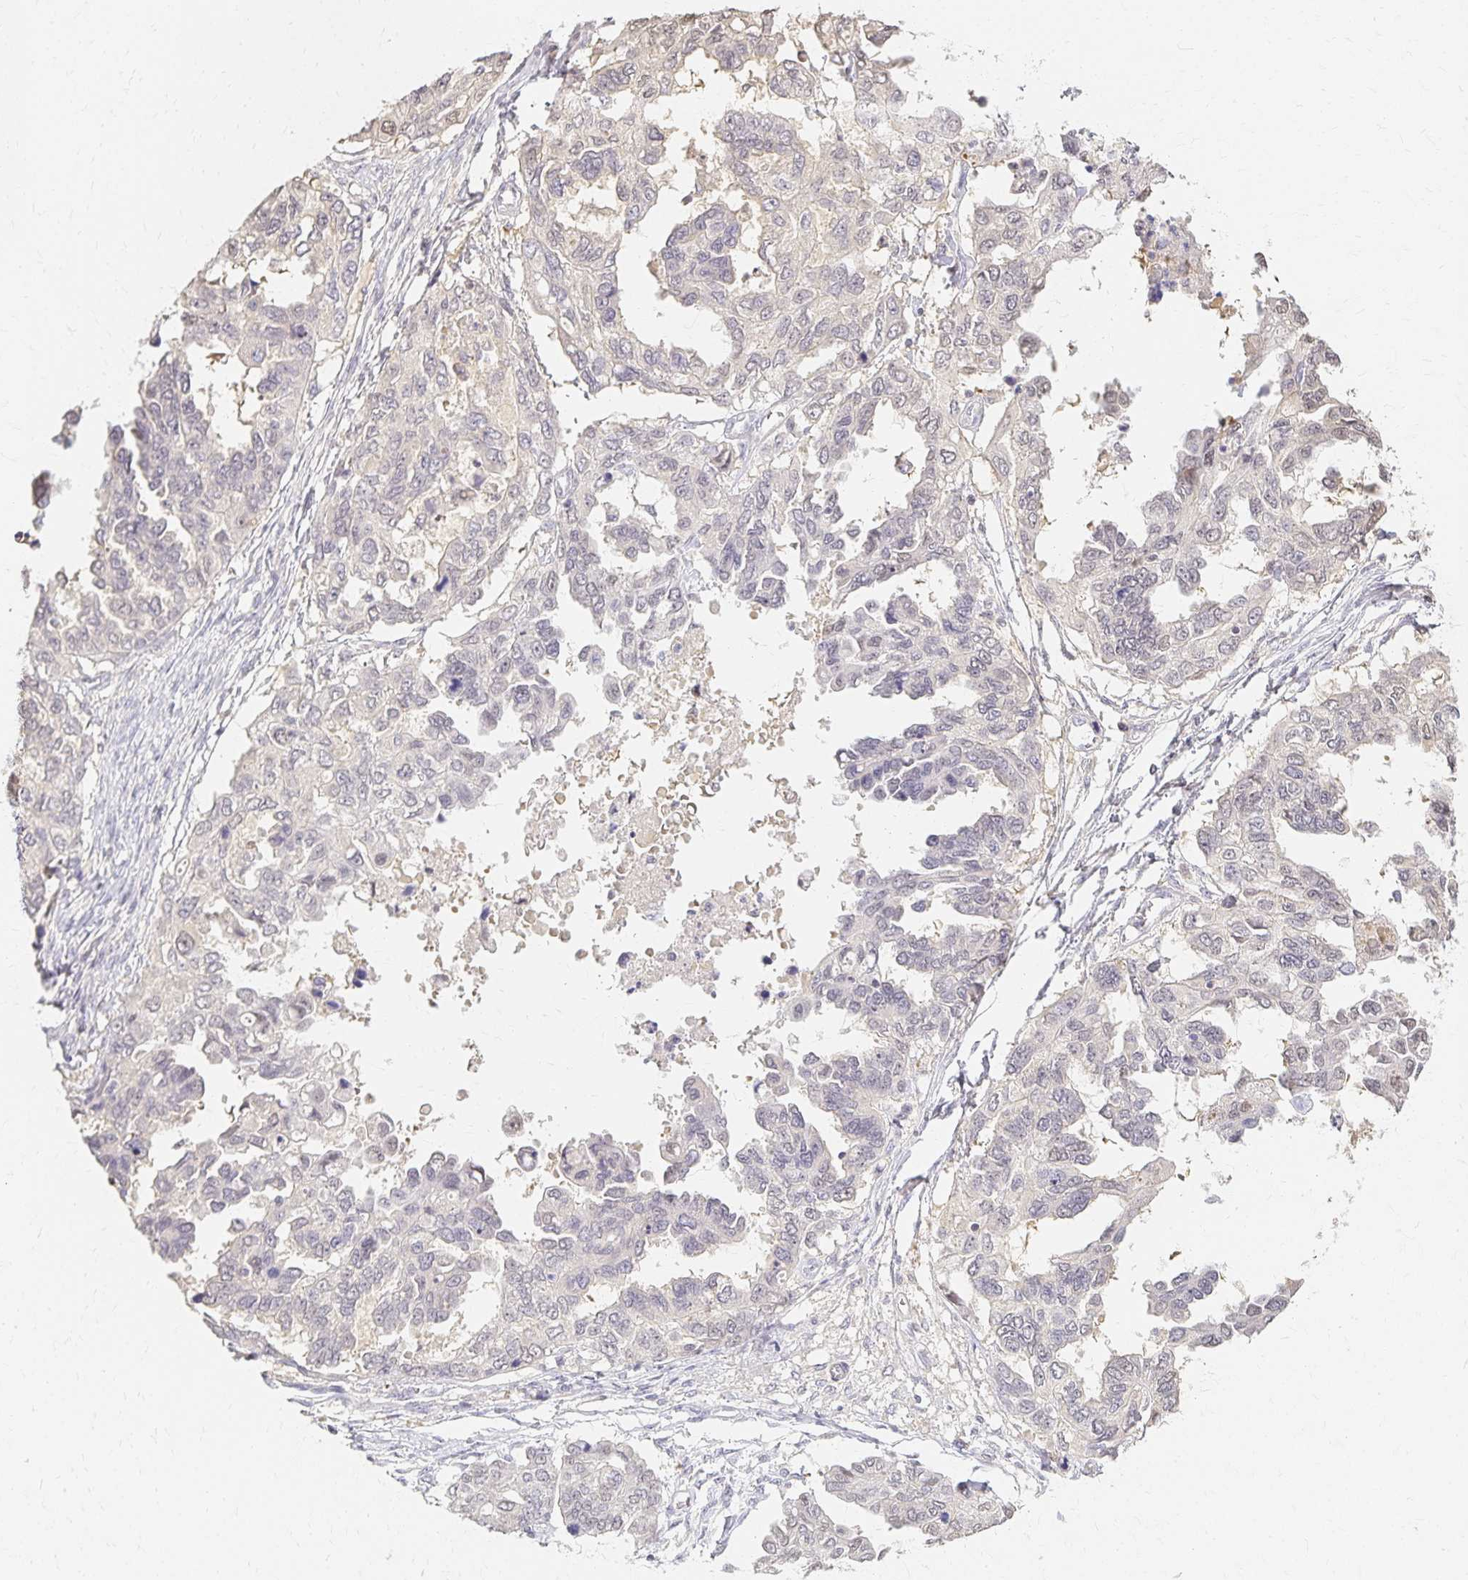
{"staining": {"intensity": "negative", "quantity": "none", "location": "none"}, "tissue": "ovarian cancer", "cell_type": "Tumor cells", "image_type": "cancer", "snomed": [{"axis": "morphology", "description": "Cystadenocarcinoma, serous, NOS"}, {"axis": "topography", "description": "Ovary"}], "caption": "Micrograph shows no significant protein positivity in tumor cells of ovarian serous cystadenocarcinoma.", "gene": "AZGP1", "patient": {"sex": "female", "age": 53}}